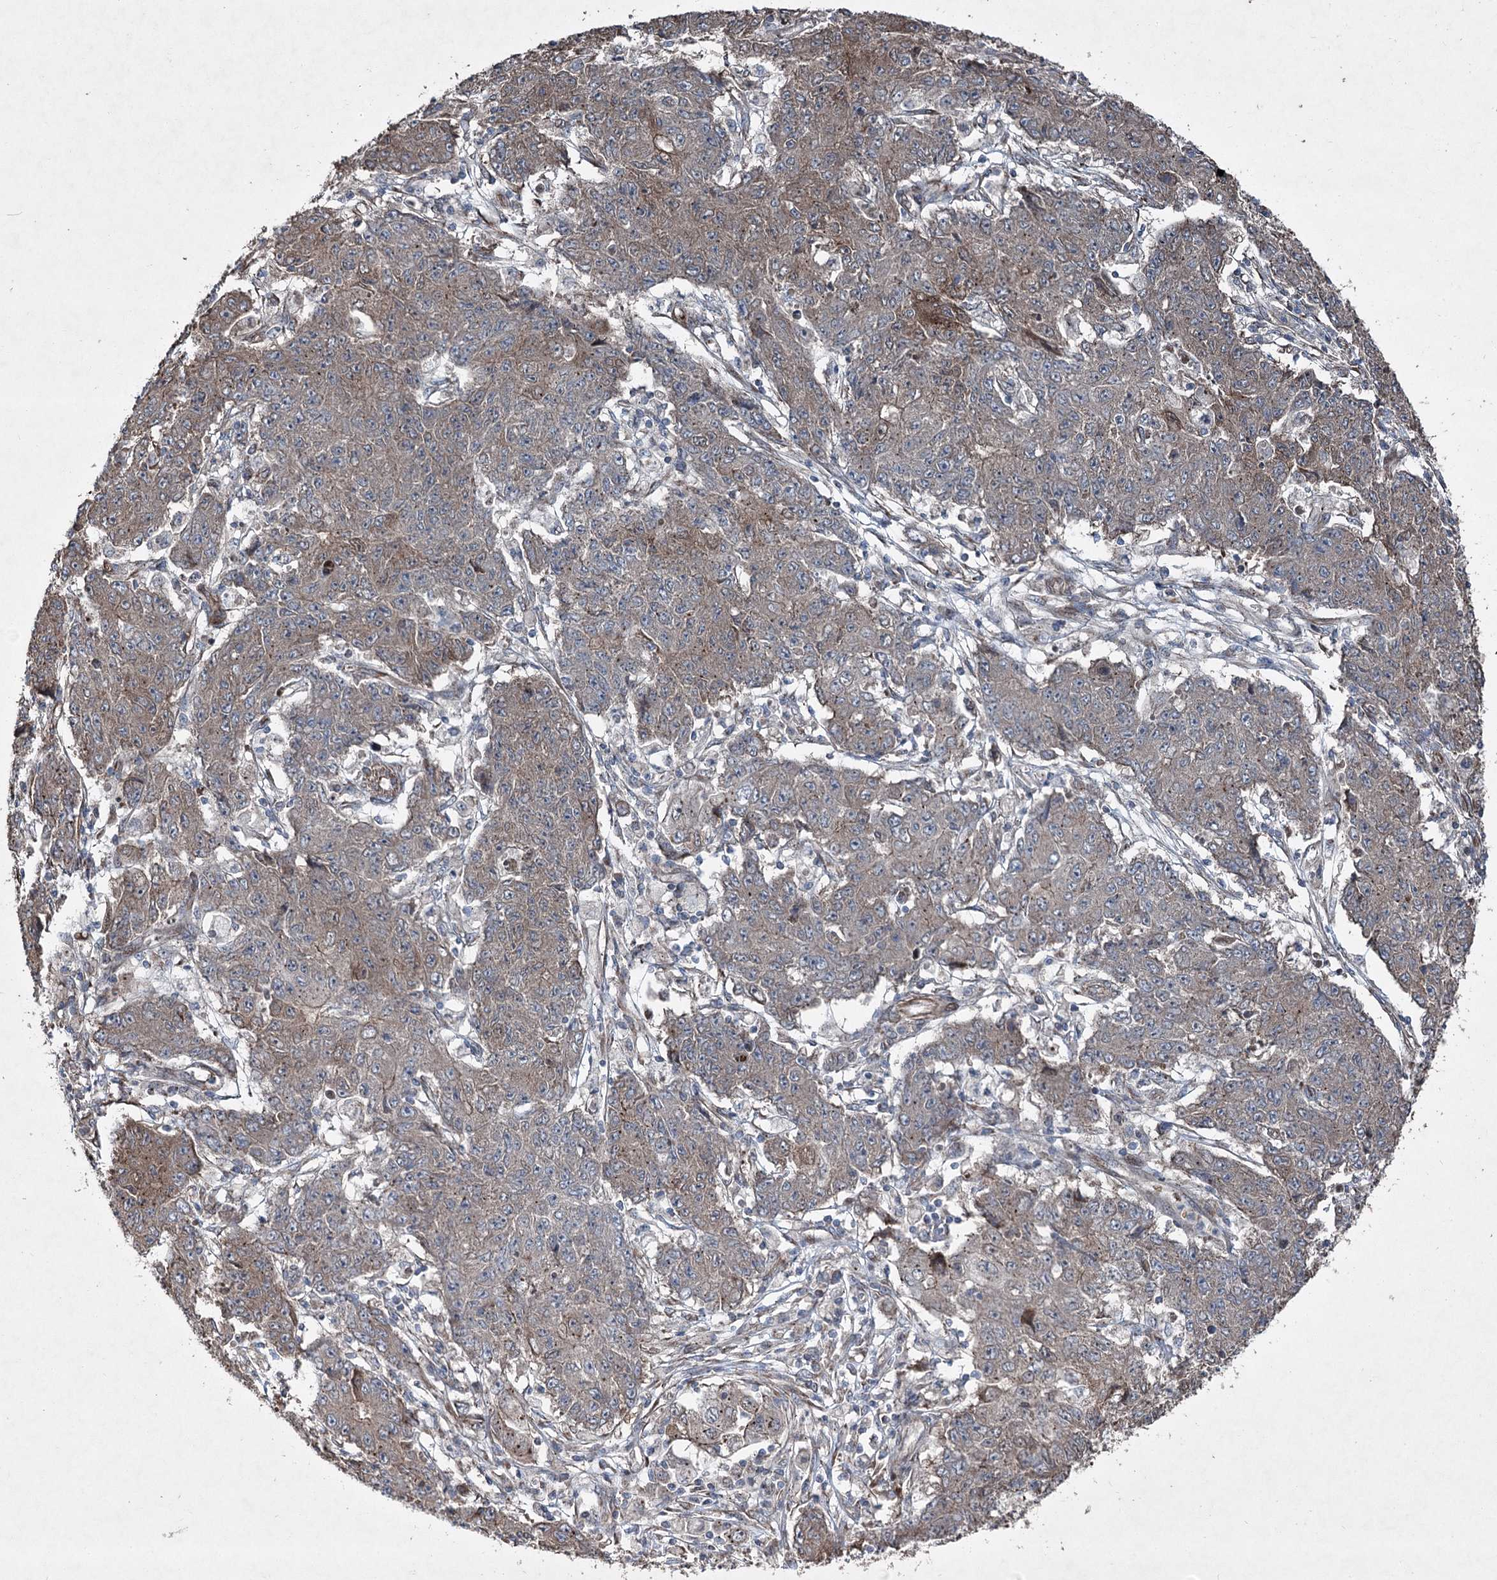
{"staining": {"intensity": "moderate", "quantity": "<25%", "location": "cytoplasmic/membranous"}, "tissue": "ovarian cancer", "cell_type": "Tumor cells", "image_type": "cancer", "snomed": [{"axis": "morphology", "description": "Carcinoma, endometroid"}, {"axis": "topography", "description": "Ovary"}], "caption": "High-power microscopy captured an immunohistochemistry micrograph of ovarian cancer, revealing moderate cytoplasmic/membranous positivity in approximately <25% of tumor cells.", "gene": "SERINC5", "patient": {"sex": "female", "age": 42}}